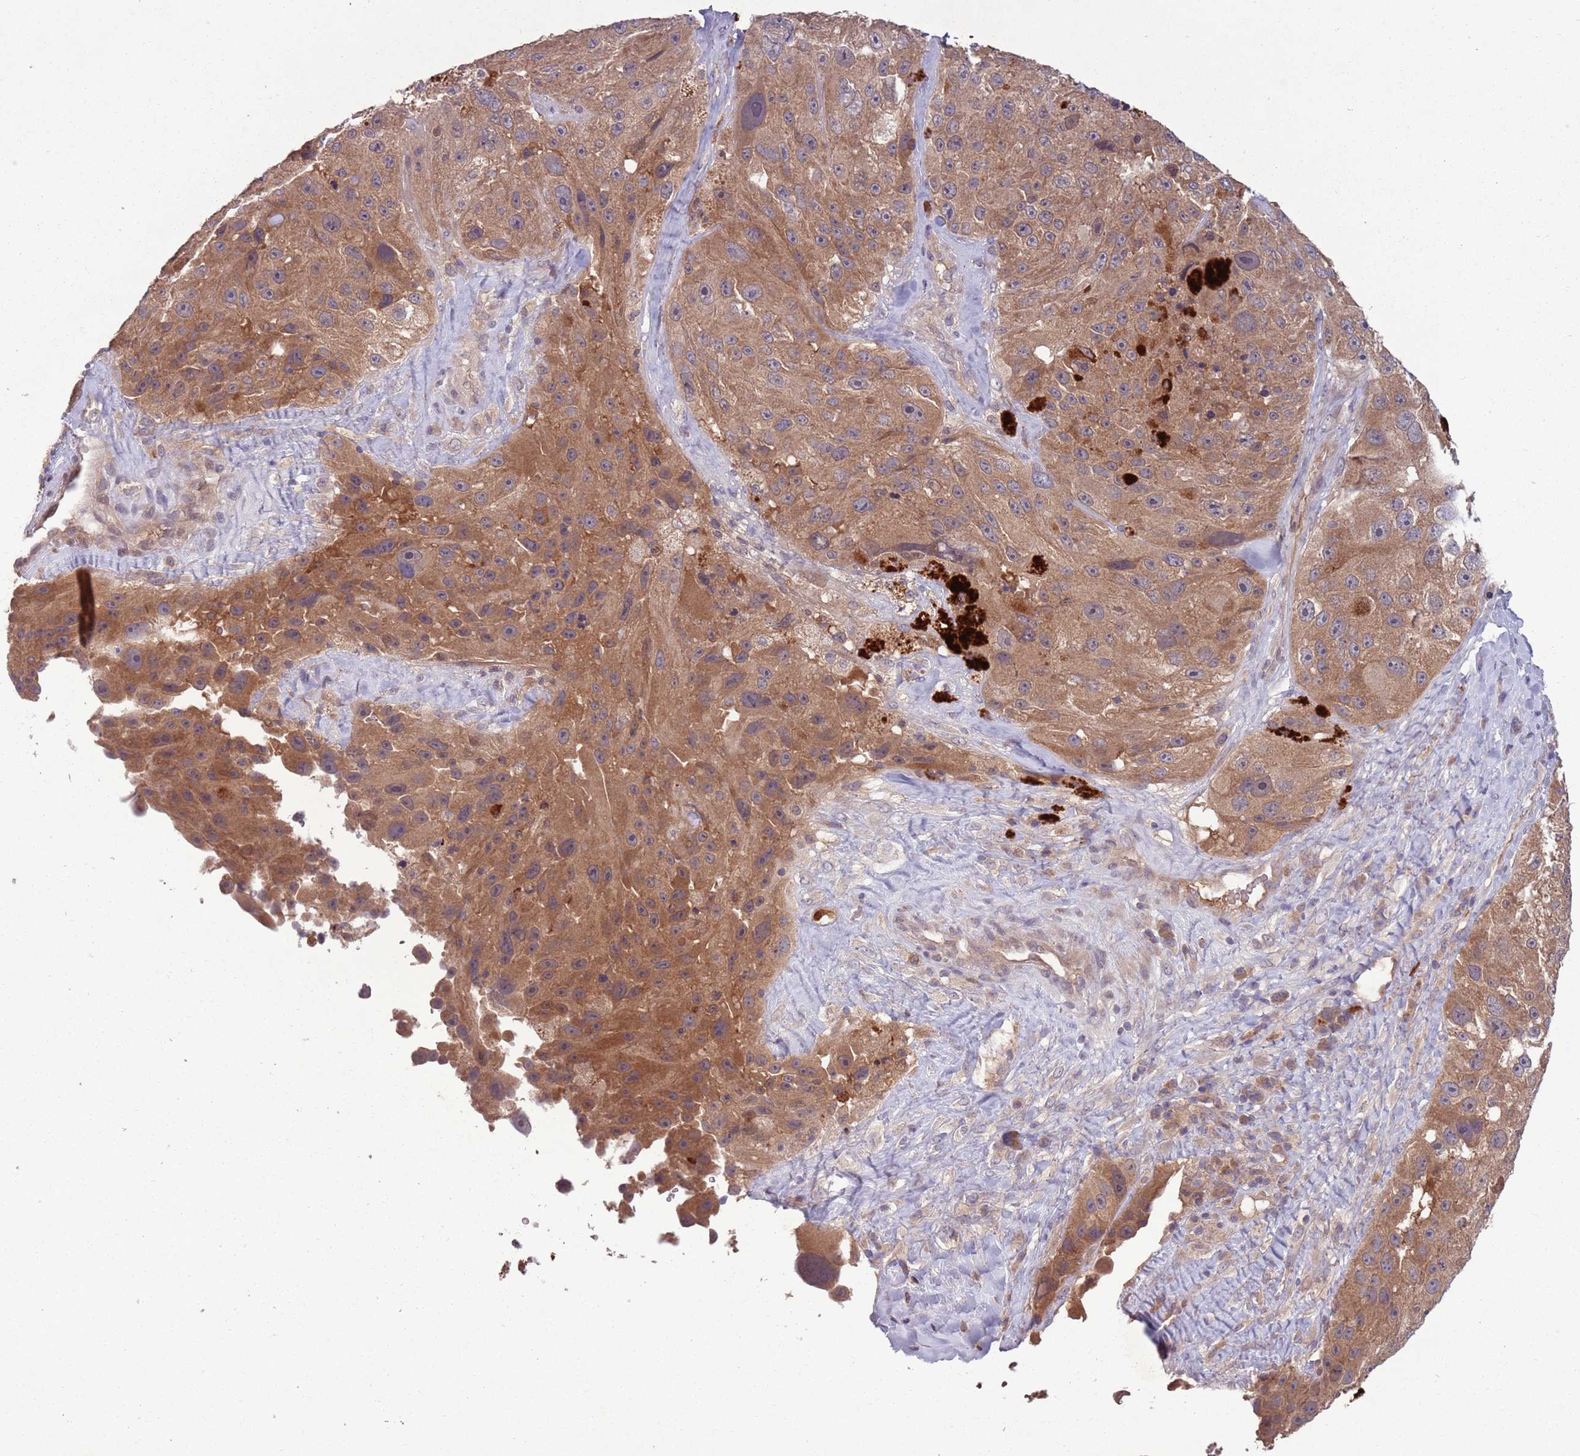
{"staining": {"intensity": "moderate", "quantity": ">75%", "location": "cytoplasmic/membranous"}, "tissue": "melanoma", "cell_type": "Tumor cells", "image_type": "cancer", "snomed": [{"axis": "morphology", "description": "Malignant melanoma, Metastatic site"}, {"axis": "topography", "description": "Lymph node"}], "caption": "This is a photomicrograph of IHC staining of melanoma, which shows moderate expression in the cytoplasmic/membranous of tumor cells.", "gene": "TYW1", "patient": {"sex": "male", "age": 62}}